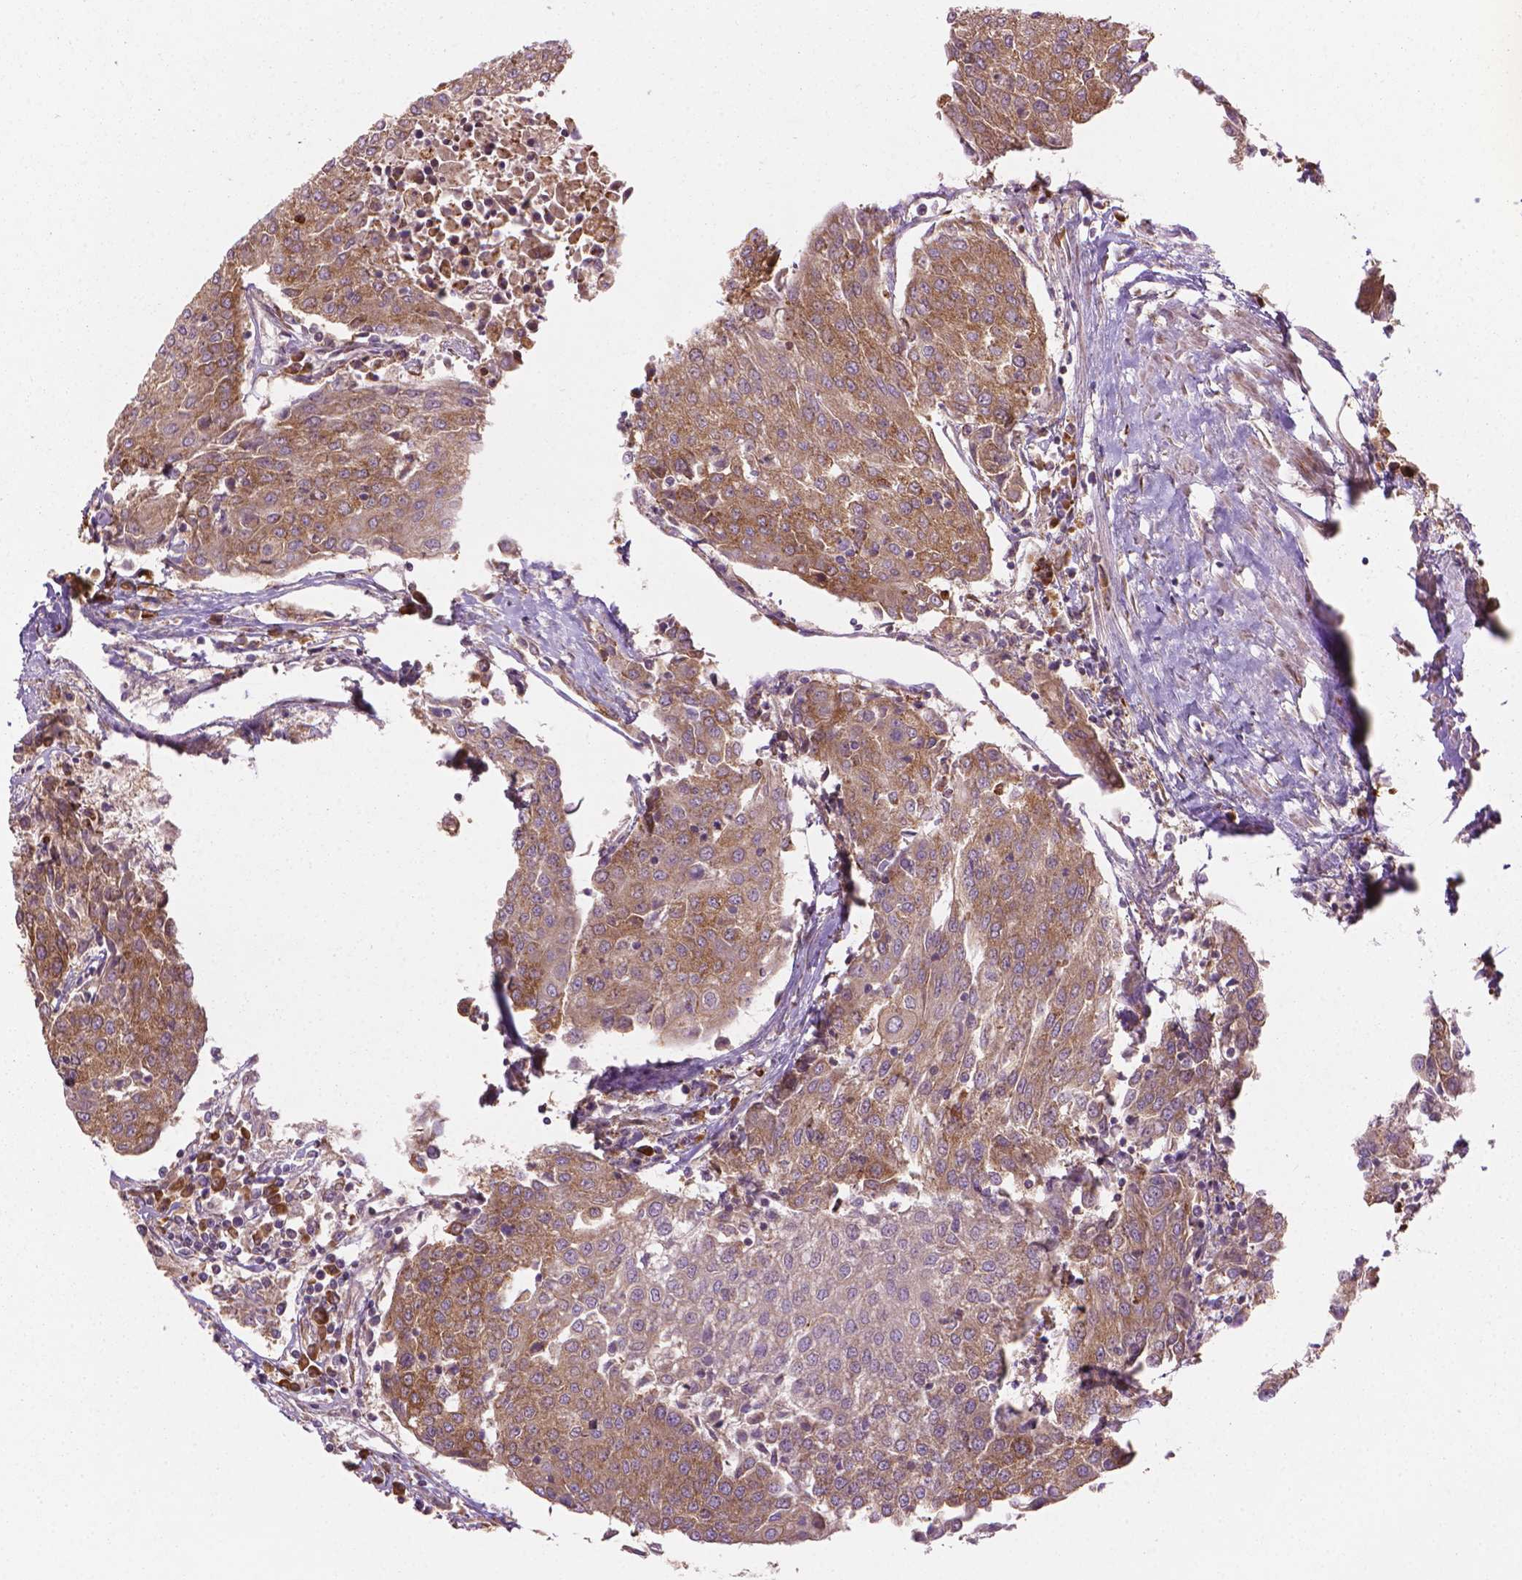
{"staining": {"intensity": "moderate", "quantity": "25%-75%", "location": "cytoplasmic/membranous"}, "tissue": "urothelial cancer", "cell_type": "Tumor cells", "image_type": "cancer", "snomed": [{"axis": "morphology", "description": "Urothelial carcinoma, High grade"}, {"axis": "topography", "description": "Urinary bladder"}], "caption": "Urothelial cancer tissue demonstrates moderate cytoplasmic/membranous staining in approximately 25%-75% of tumor cells, visualized by immunohistochemistry.", "gene": "VARS2", "patient": {"sex": "female", "age": 85}}